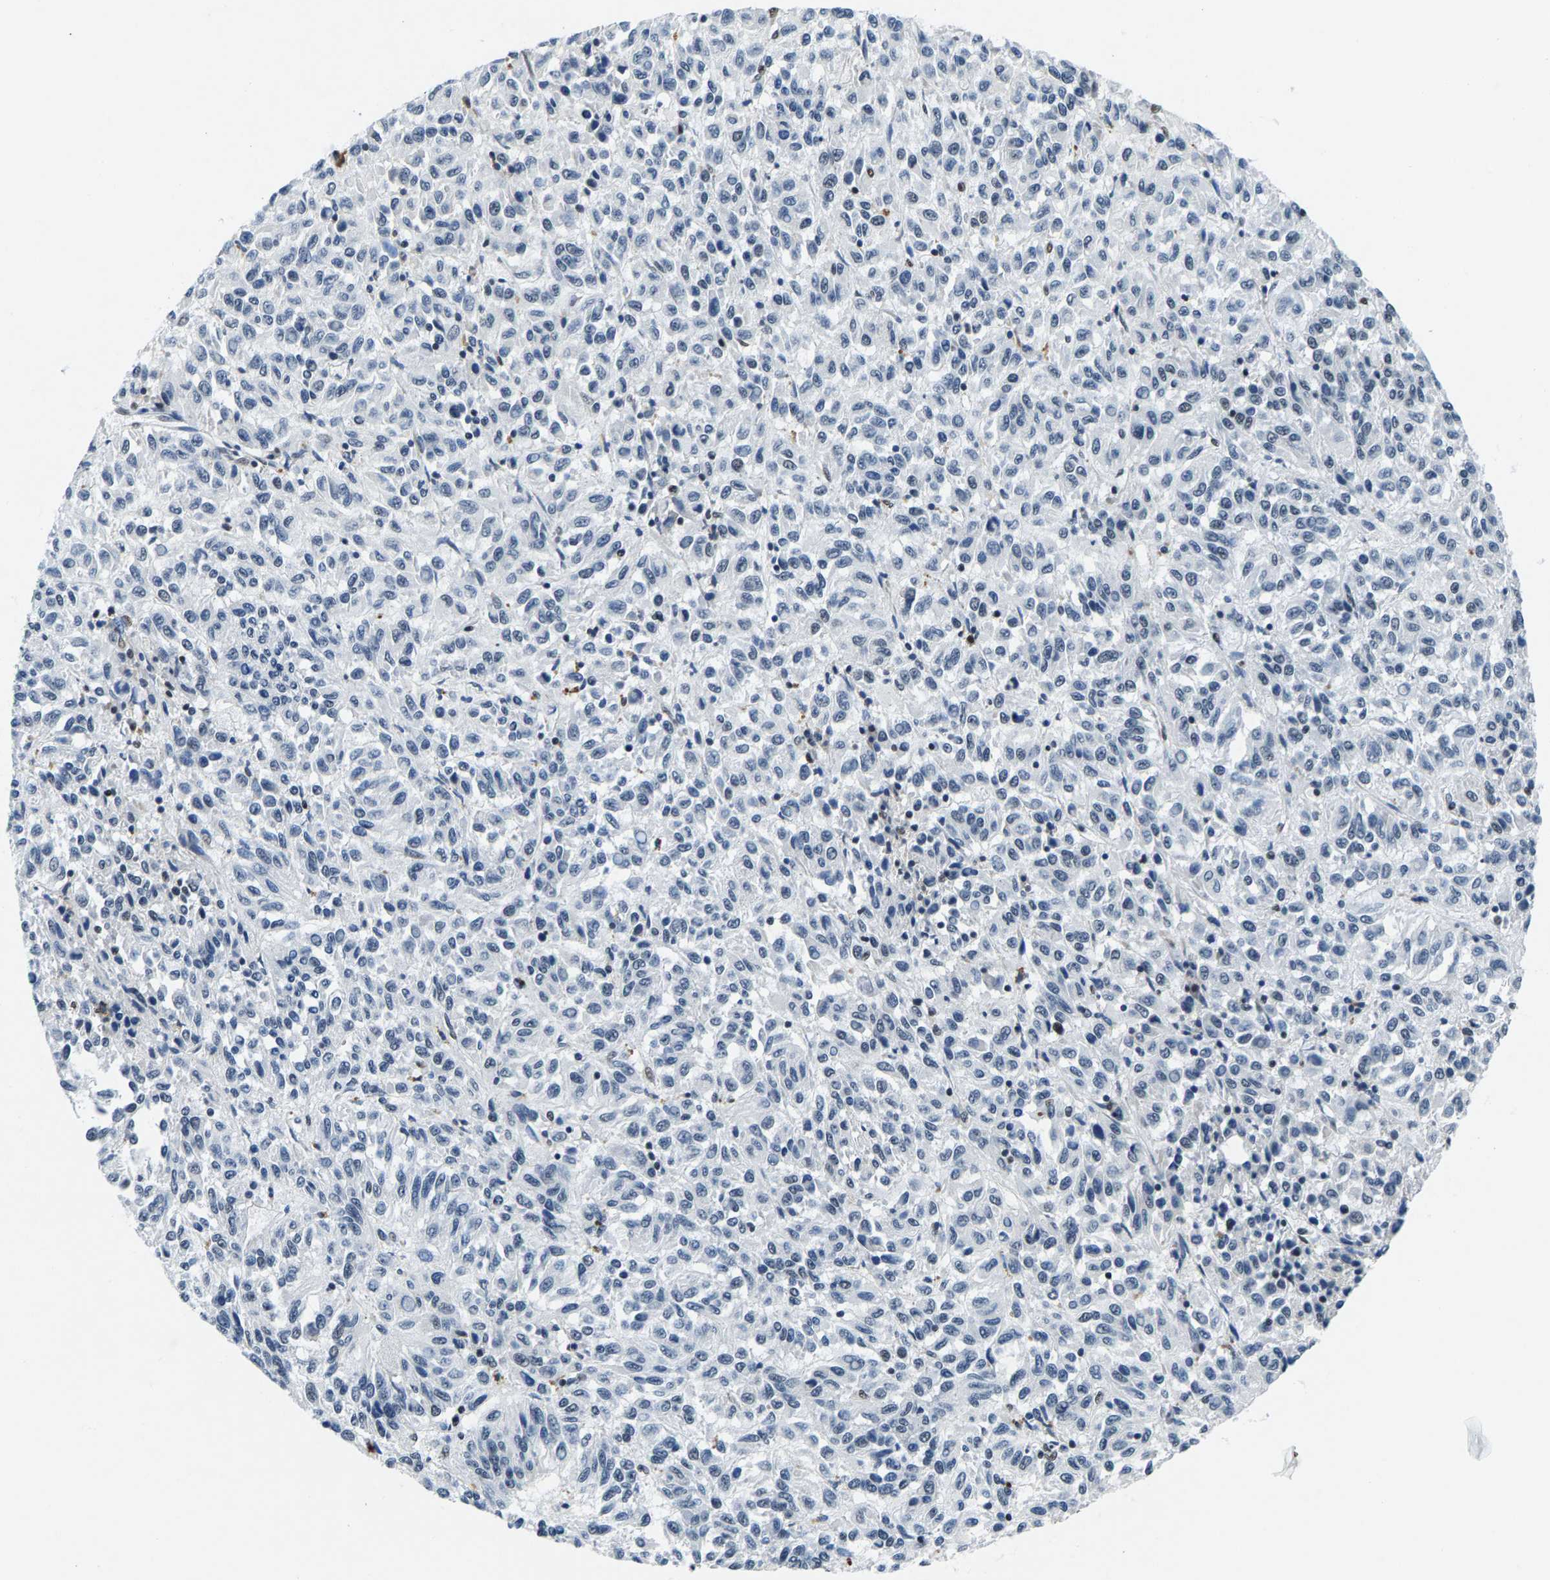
{"staining": {"intensity": "negative", "quantity": "none", "location": "none"}, "tissue": "melanoma", "cell_type": "Tumor cells", "image_type": "cancer", "snomed": [{"axis": "morphology", "description": "Malignant melanoma, Metastatic site"}, {"axis": "topography", "description": "Lung"}], "caption": "Immunohistochemistry of melanoma exhibits no staining in tumor cells.", "gene": "ATF2", "patient": {"sex": "male", "age": 64}}